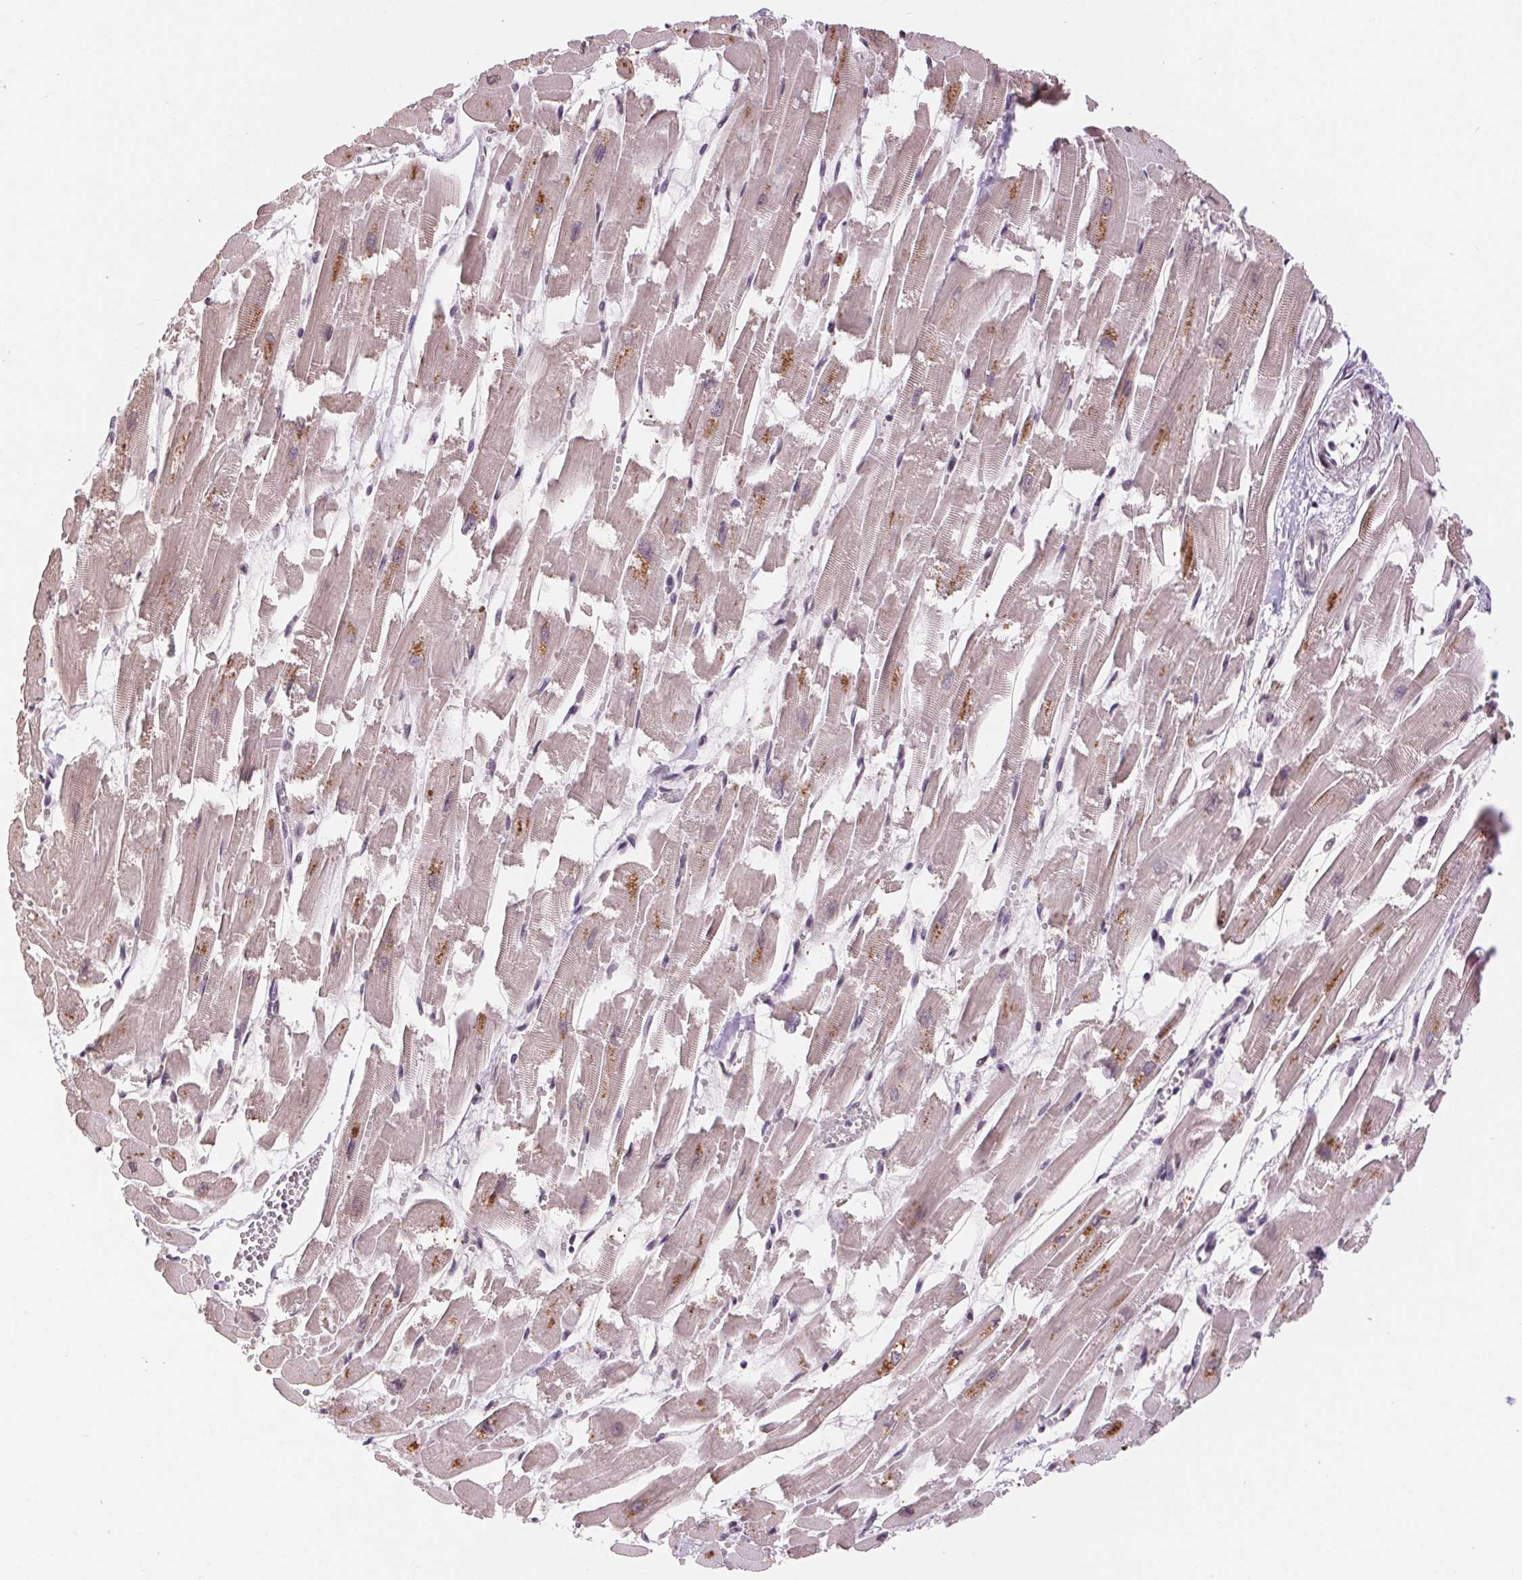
{"staining": {"intensity": "moderate", "quantity": "25%-75%", "location": "nuclear"}, "tissue": "heart muscle", "cell_type": "Cardiomyocytes", "image_type": "normal", "snomed": [{"axis": "morphology", "description": "Normal tissue, NOS"}, {"axis": "topography", "description": "Heart"}], "caption": "High-power microscopy captured an immunohistochemistry (IHC) photomicrograph of normal heart muscle, revealing moderate nuclear staining in about 25%-75% of cardiomyocytes.", "gene": "CD2BP2", "patient": {"sex": "female", "age": 52}}